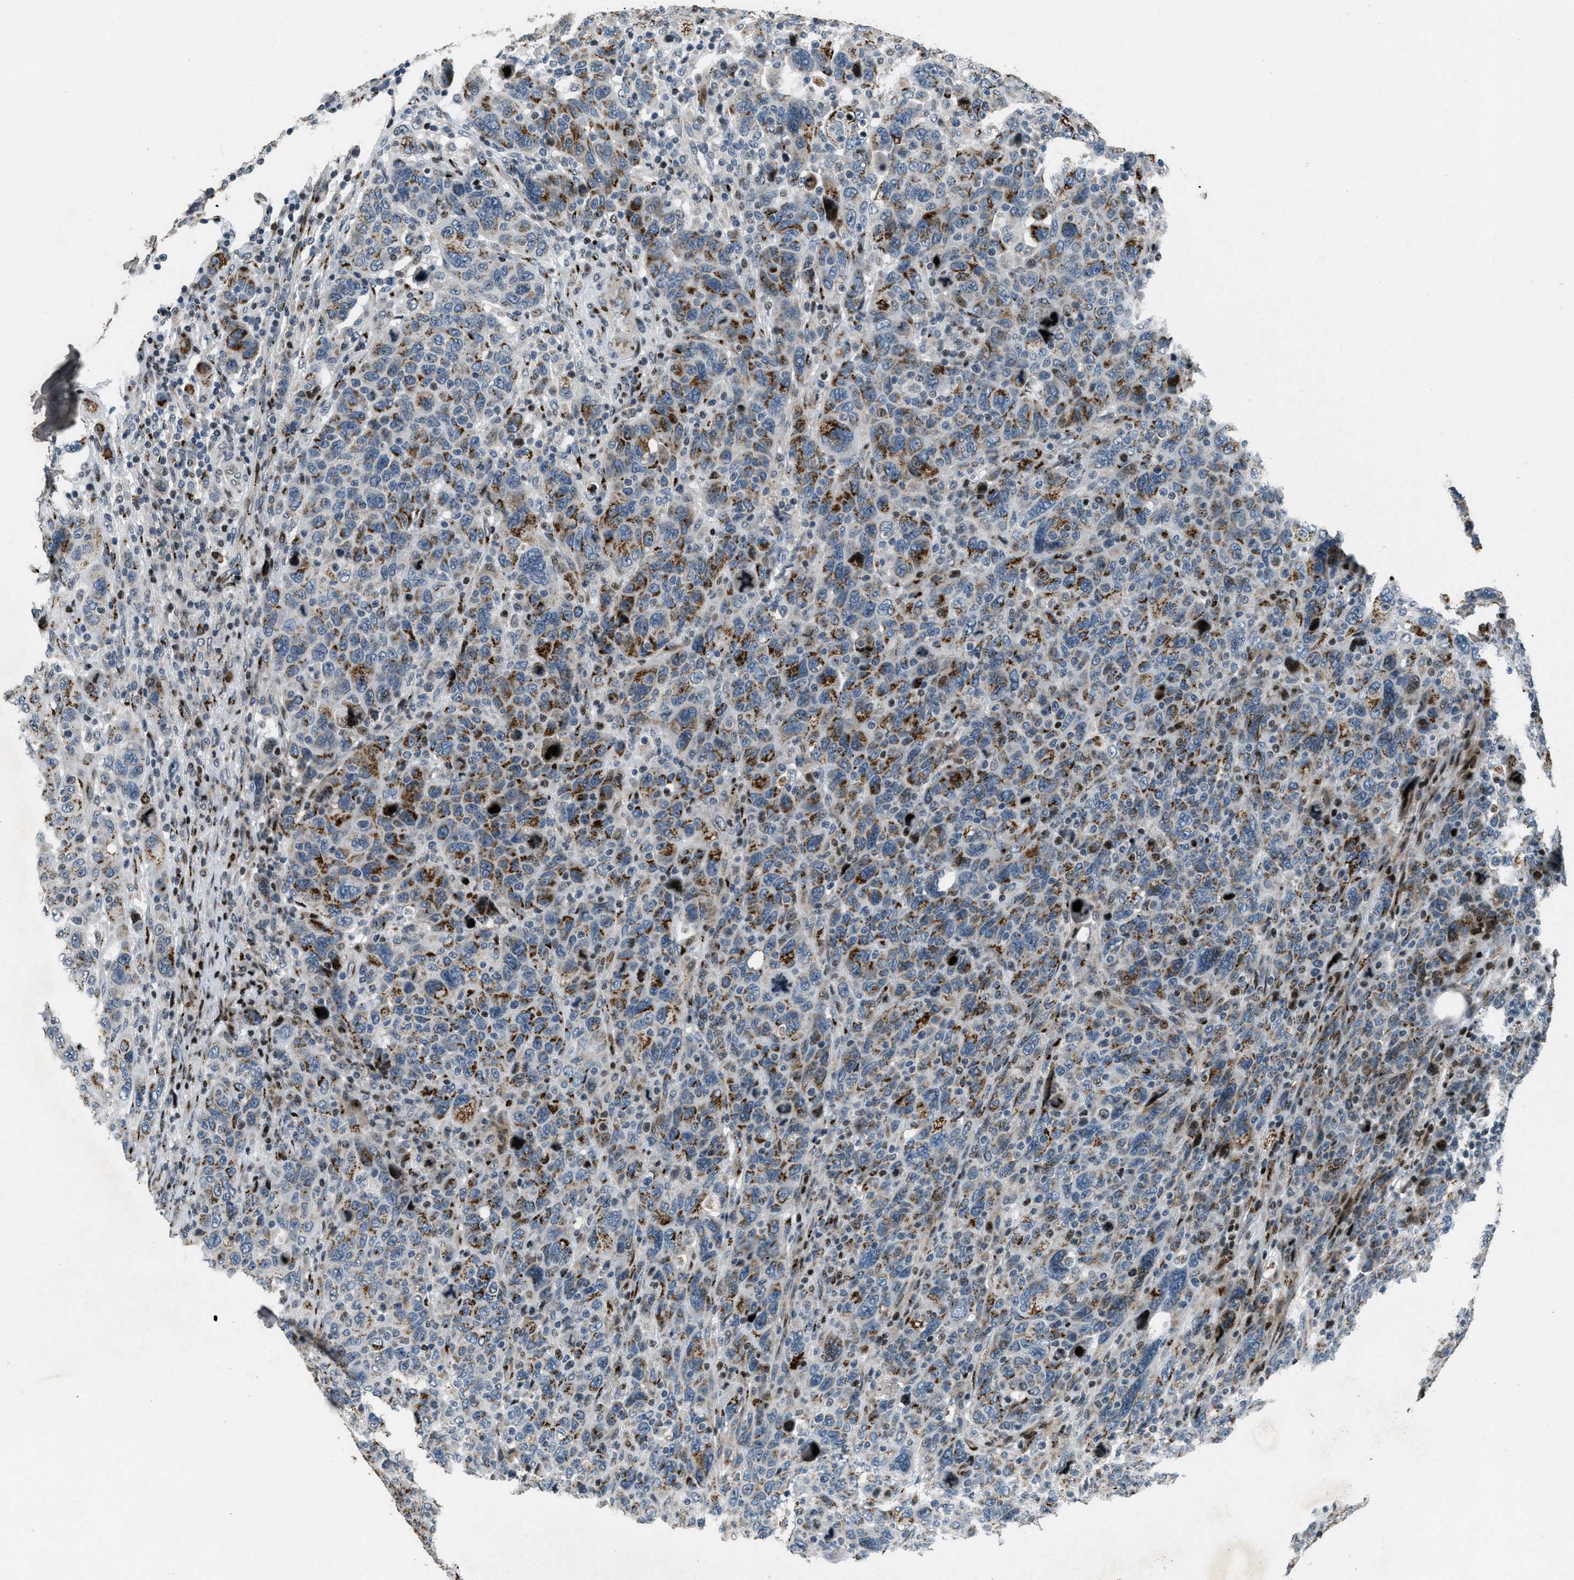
{"staining": {"intensity": "moderate", "quantity": "25%-75%", "location": "cytoplasmic/membranous"}, "tissue": "breast cancer", "cell_type": "Tumor cells", "image_type": "cancer", "snomed": [{"axis": "morphology", "description": "Duct carcinoma"}, {"axis": "topography", "description": "Breast"}], "caption": "Moderate cytoplasmic/membranous expression is present in approximately 25%-75% of tumor cells in breast intraductal carcinoma.", "gene": "GPC6", "patient": {"sex": "female", "age": 37}}